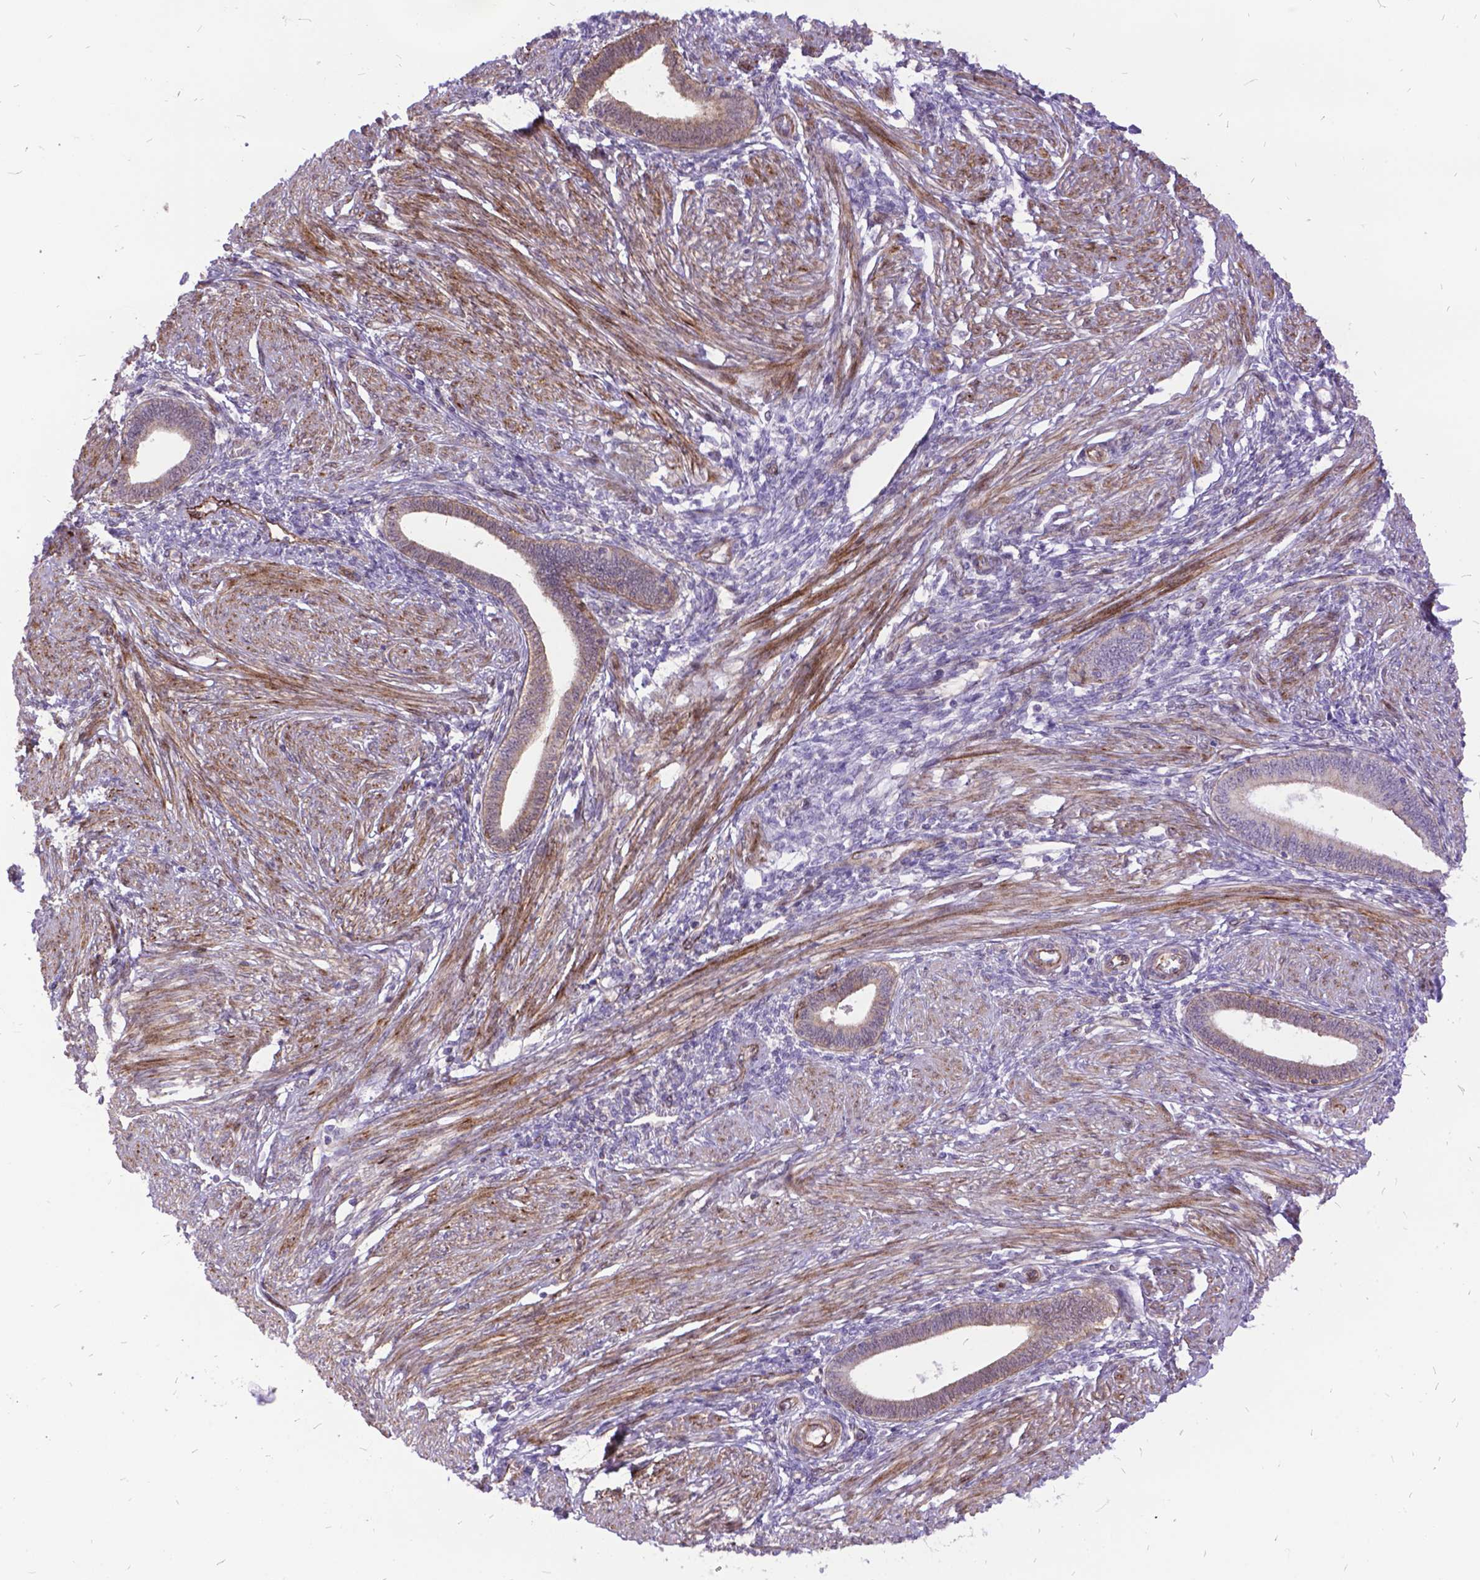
{"staining": {"intensity": "negative", "quantity": "none", "location": "none"}, "tissue": "endometrium", "cell_type": "Cells in endometrial stroma", "image_type": "normal", "snomed": [{"axis": "morphology", "description": "Normal tissue, NOS"}, {"axis": "topography", "description": "Endometrium"}], "caption": "Unremarkable endometrium was stained to show a protein in brown. There is no significant expression in cells in endometrial stroma.", "gene": "GRB7", "patient": {"sex": "female", "age": 42}}